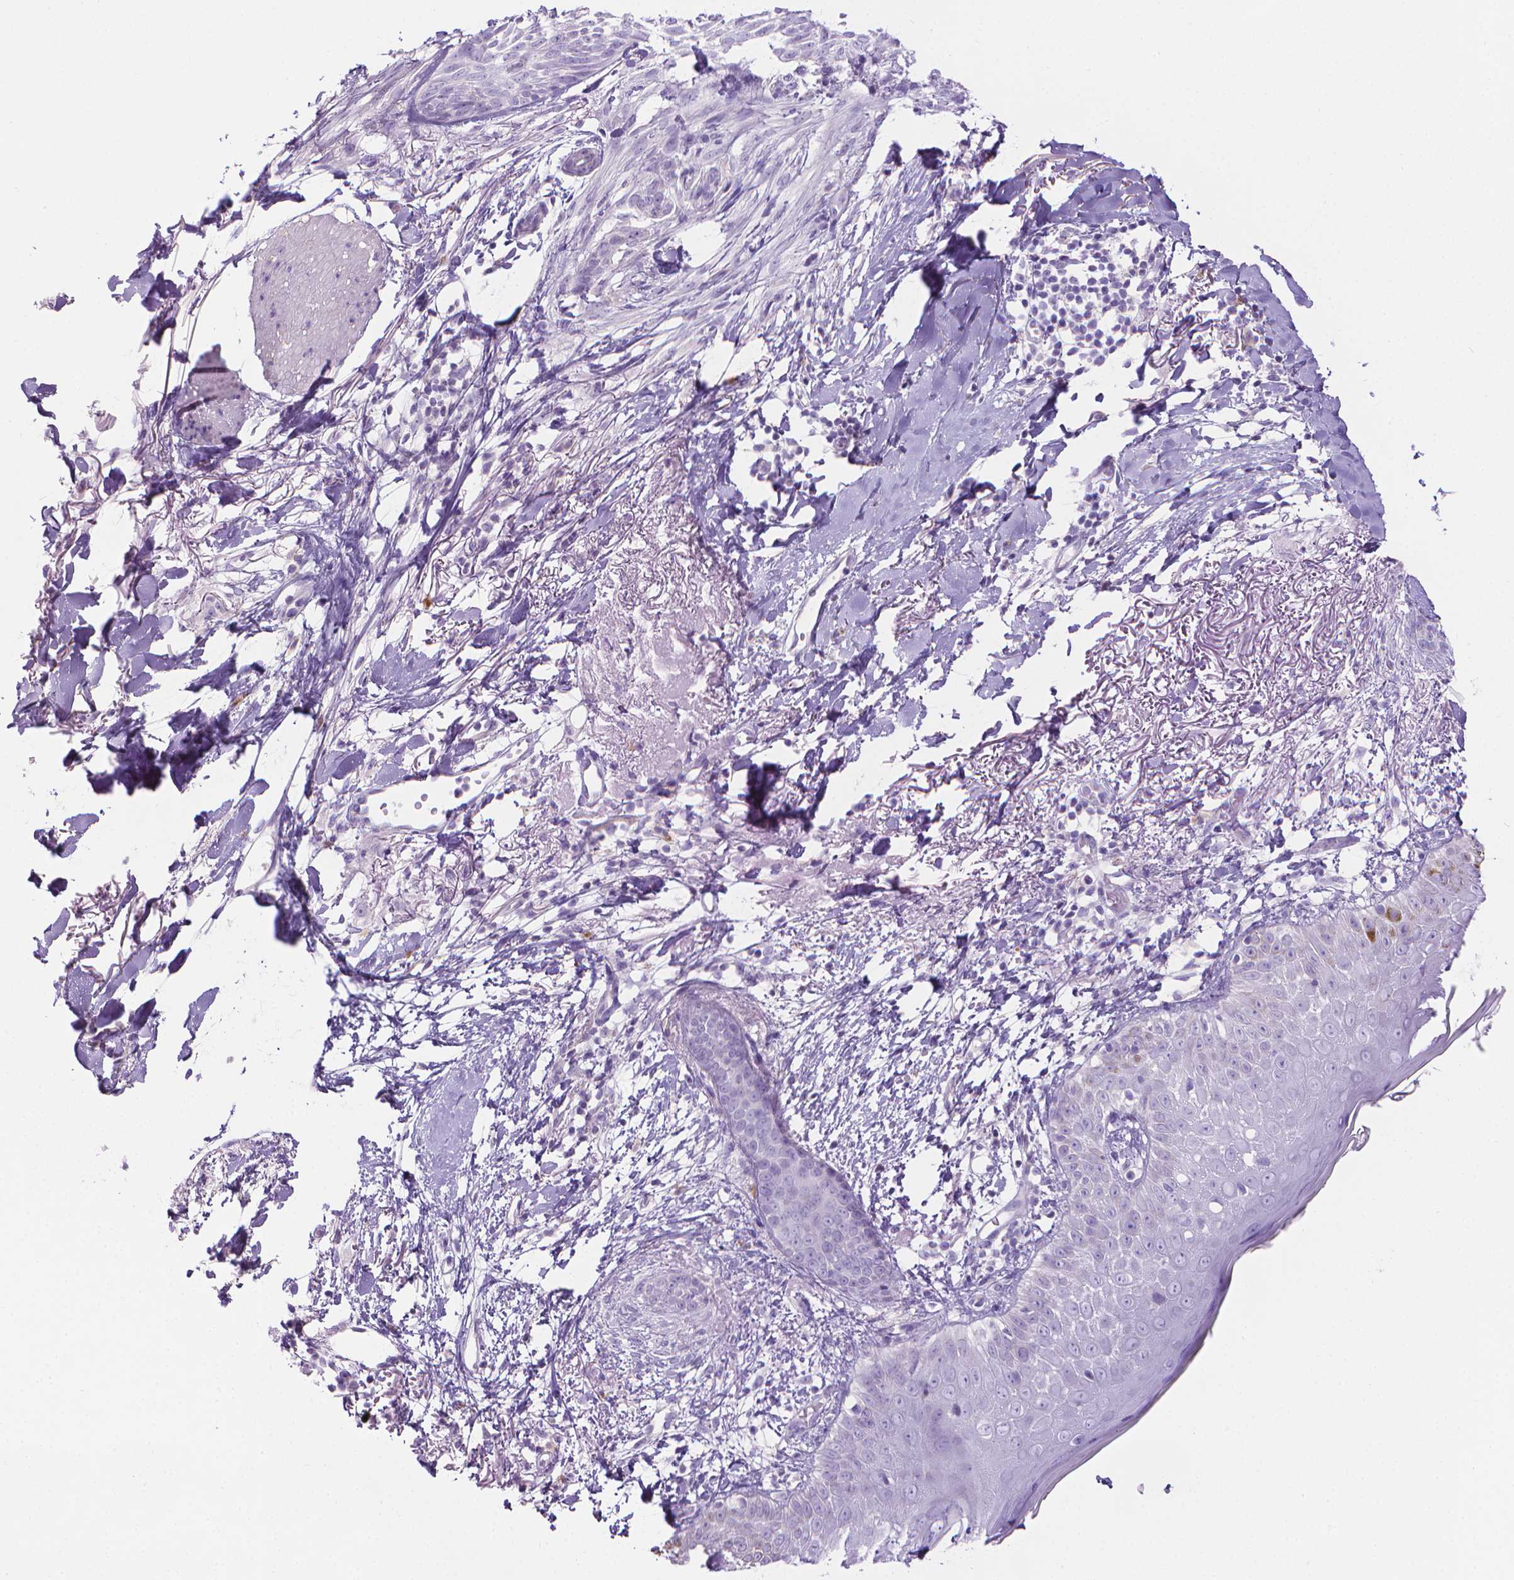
{"staining": {"intensity": "negative", "quantity": "none", "location": "none"}, "tissue": "skin cancer", "cell_type": "Tumor cells", "image_type": "cancer", "snomed": [{"axis": "morphology", "description": "Normal tissue, NOS"}, {"axis": "morphology", "description": "Basal cell carcinoma"}, {"axis": "topography", "description": "Skin"}], "caption": "High magnification brightfield microscopy of skin cancer (basal cell carcinoma) stained with DAB (brown) and counterstained with hematoxylin (blue): tumor cells show no significant expression. Brightfield microscopy of IHC stained with DAB (brown) and hematoxylin (blue), captured at high magnification.", "gene": "SPAG6", "patient": {"sex": "male", "age": 84}}